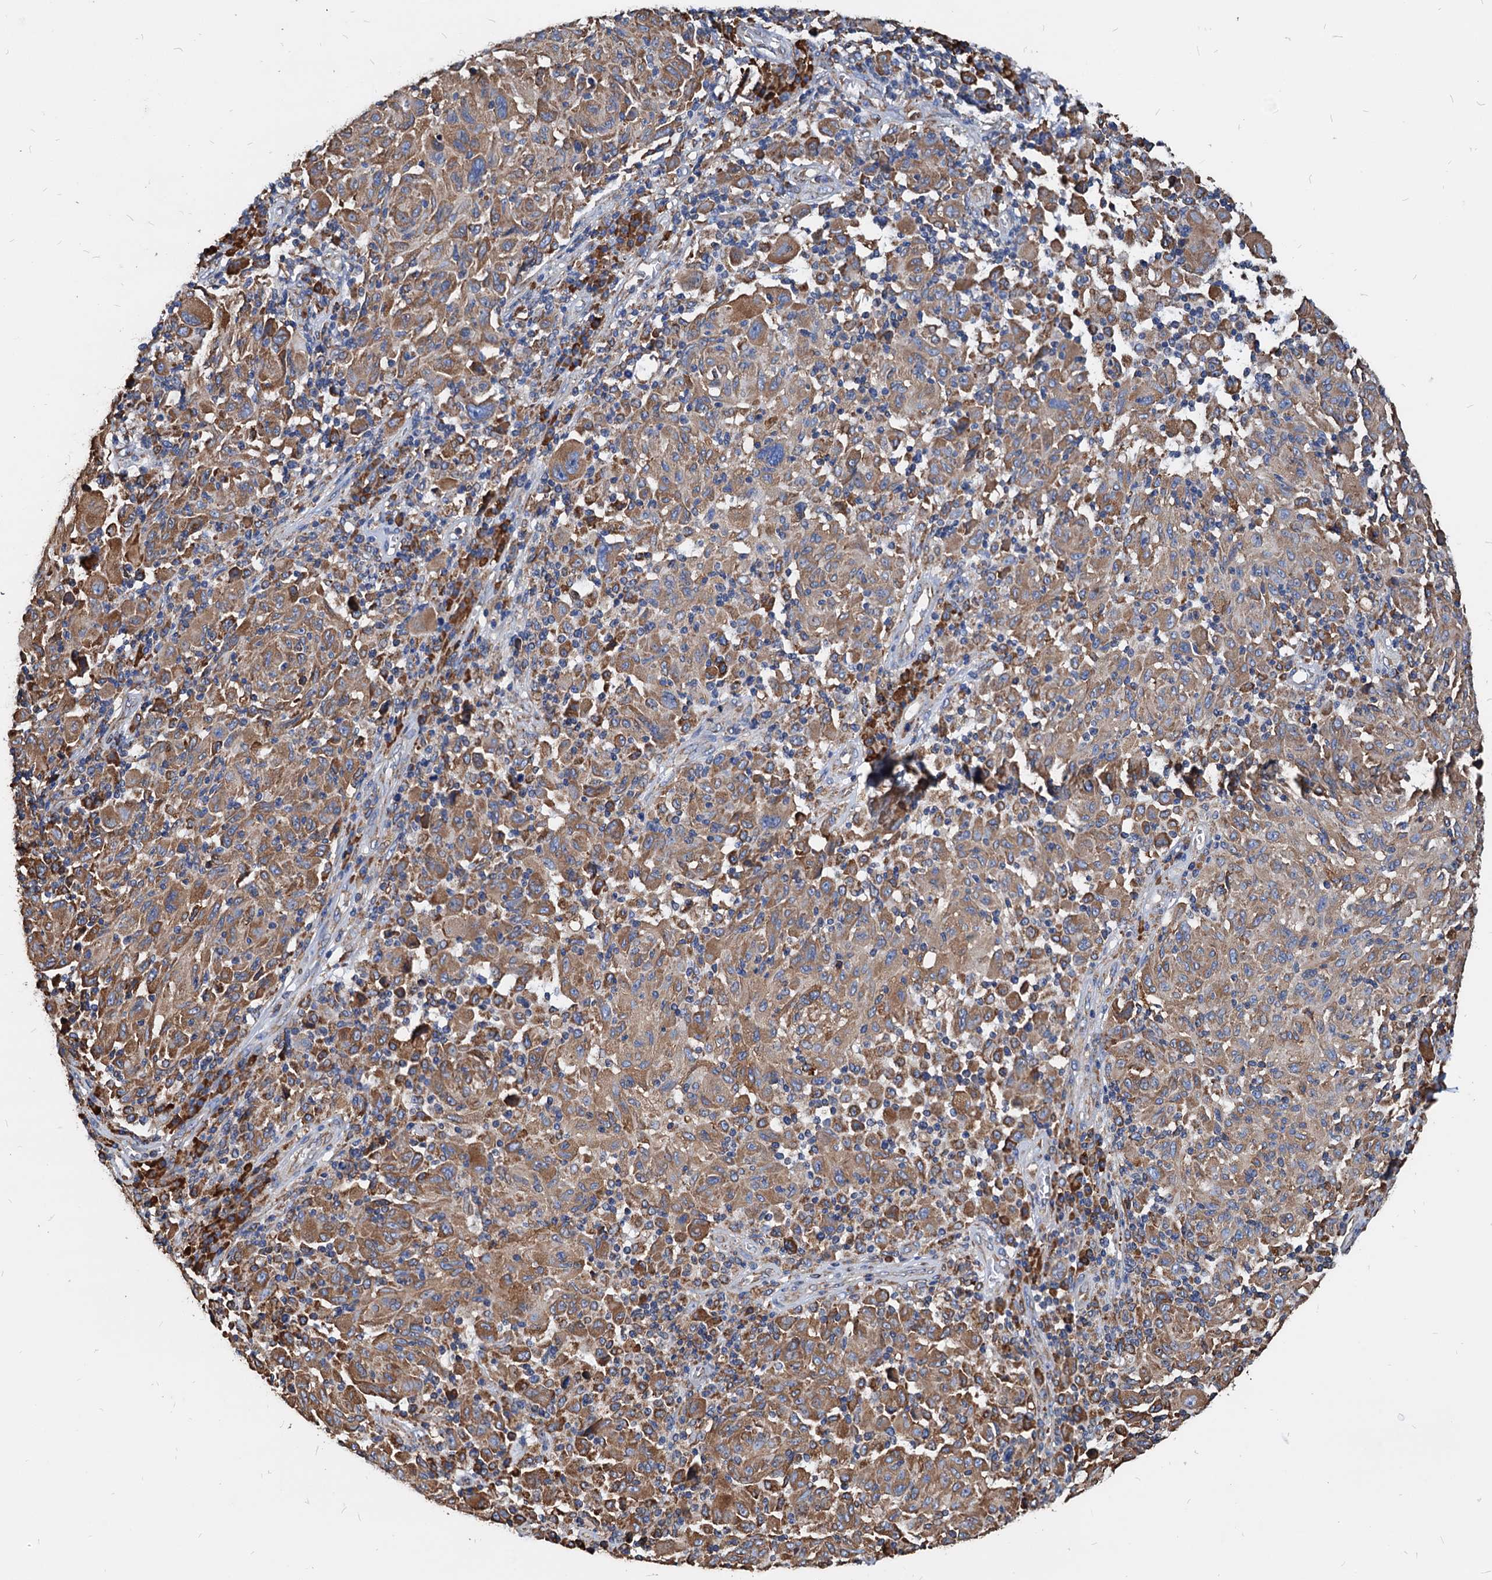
{"staining": {"intensity": "moderate", "quantity": ">75%", "location": "cytoplasmic/membranous"}, "tissue": "melanoma", "cell_type": "Tumor cells", "image_type": "cancer", "snomed": [{"axis": "morphology", "description": "Malignant melanoma, NOS"}, {"axis": "topography", "description": "Skin"}], "caption": "Immunohistochemical staining of human melanoma displays medium levels of moderate cytoplasmic/membranous positivity in approximately >75% of tumor cells.", "gene": "HSPA5", "patient": {"sex": "male", "age": 53}}